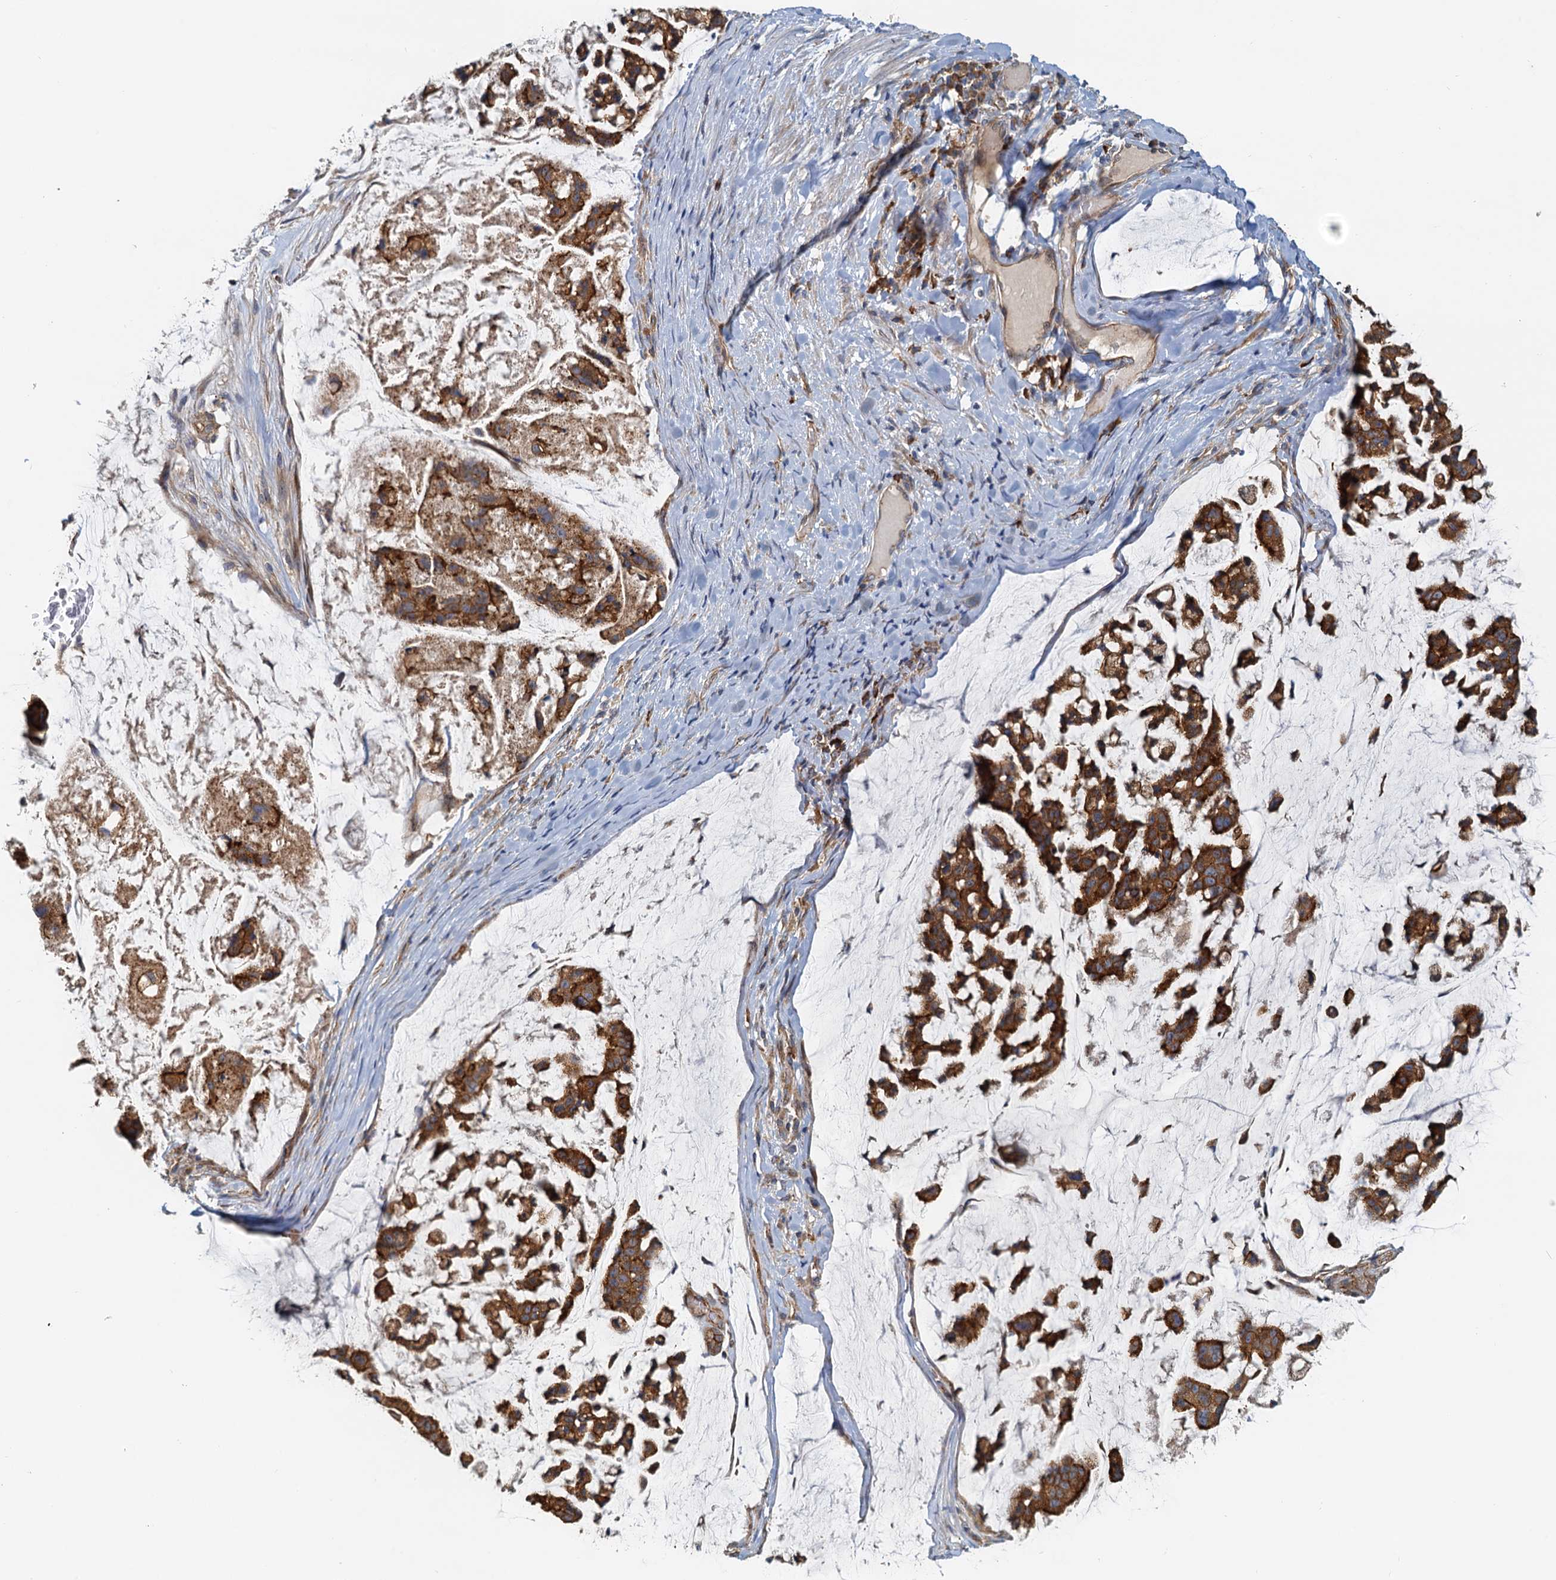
{"staining": {"intensity": "strong", "quantity": ">75%", "location": "cytoplasmic/membranous"}, "tissue": "stomach cancer", "cell_type": "Tumor cells", "image_type": "cancer", "snomed": [{"axis": "morphology", "description": "Adenocarcinoma, NOS"}, {"axis": "topography", "description": "Stomach, lower"}], "caption": "Immunohistochemical staining of human stomach cancer displays strong cytoplasmic/membranous protein staining in approximately >75% of tumor cells.", "gene": "NIPAL3", "patient": {"sex": "male", "age": 67}}